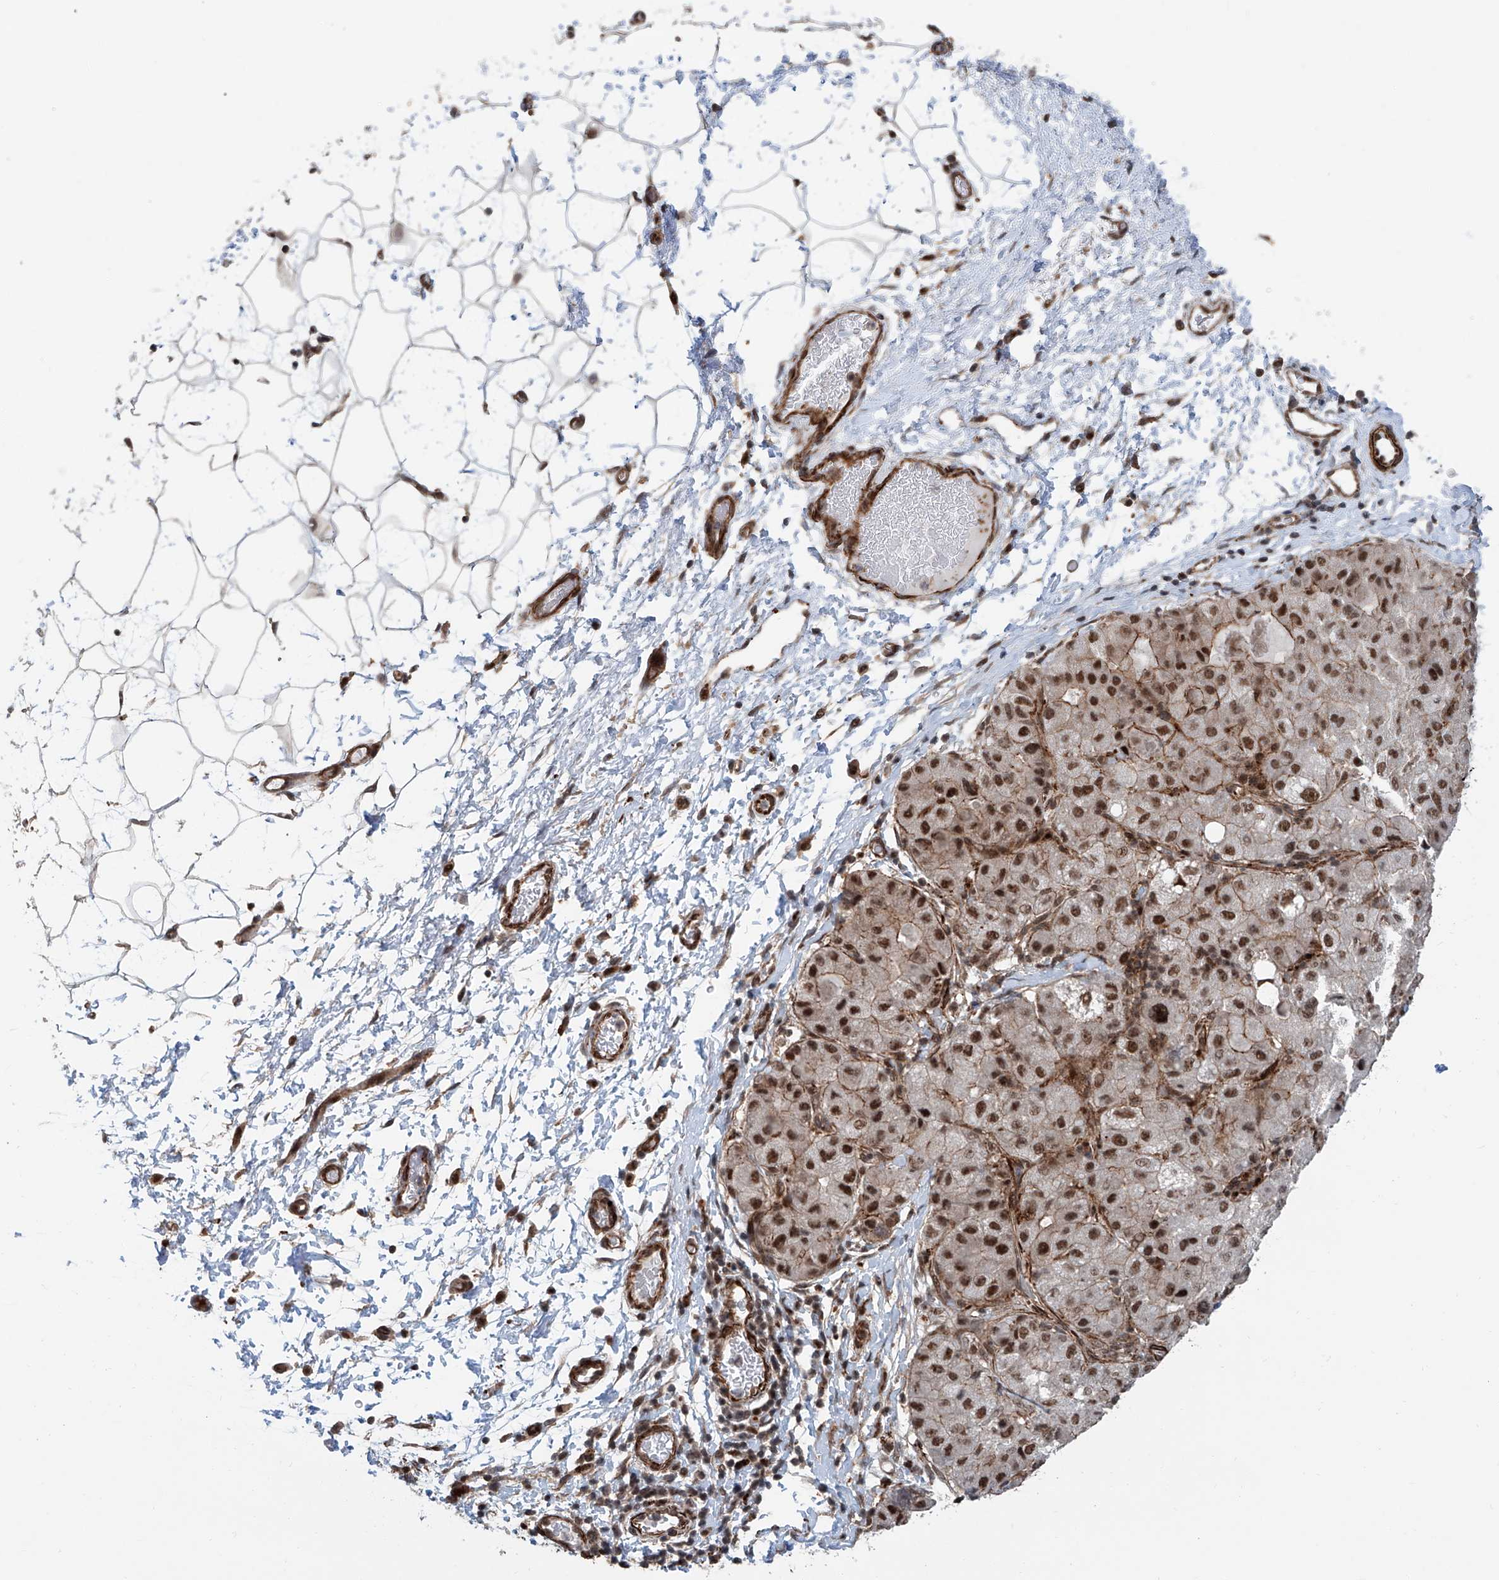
{"staining": {"intensity": "moderate", "quantity": ">75%", "location": "cytoplasmic/membranous,nuclear"}, "tissue": "liver cancer", "cell_type": "Tumor cells", "image_type": "cancer", "snomed": [{"axis": "morphology", "description": "Carcinoma, Hepatocellular, NOS"}, {"axis": "topography", "description": "Liver"}], "caption": "A photomicrograph showing moderate cytoplasmic/membranous and nuclear positivity in approximately >75% of tumor cells in hepatocellular carcinoma (liver), as visualized by brown immunohistochemical staining.", "gene": "SDE2", "patient": {"sex": "male", "age": 80}}